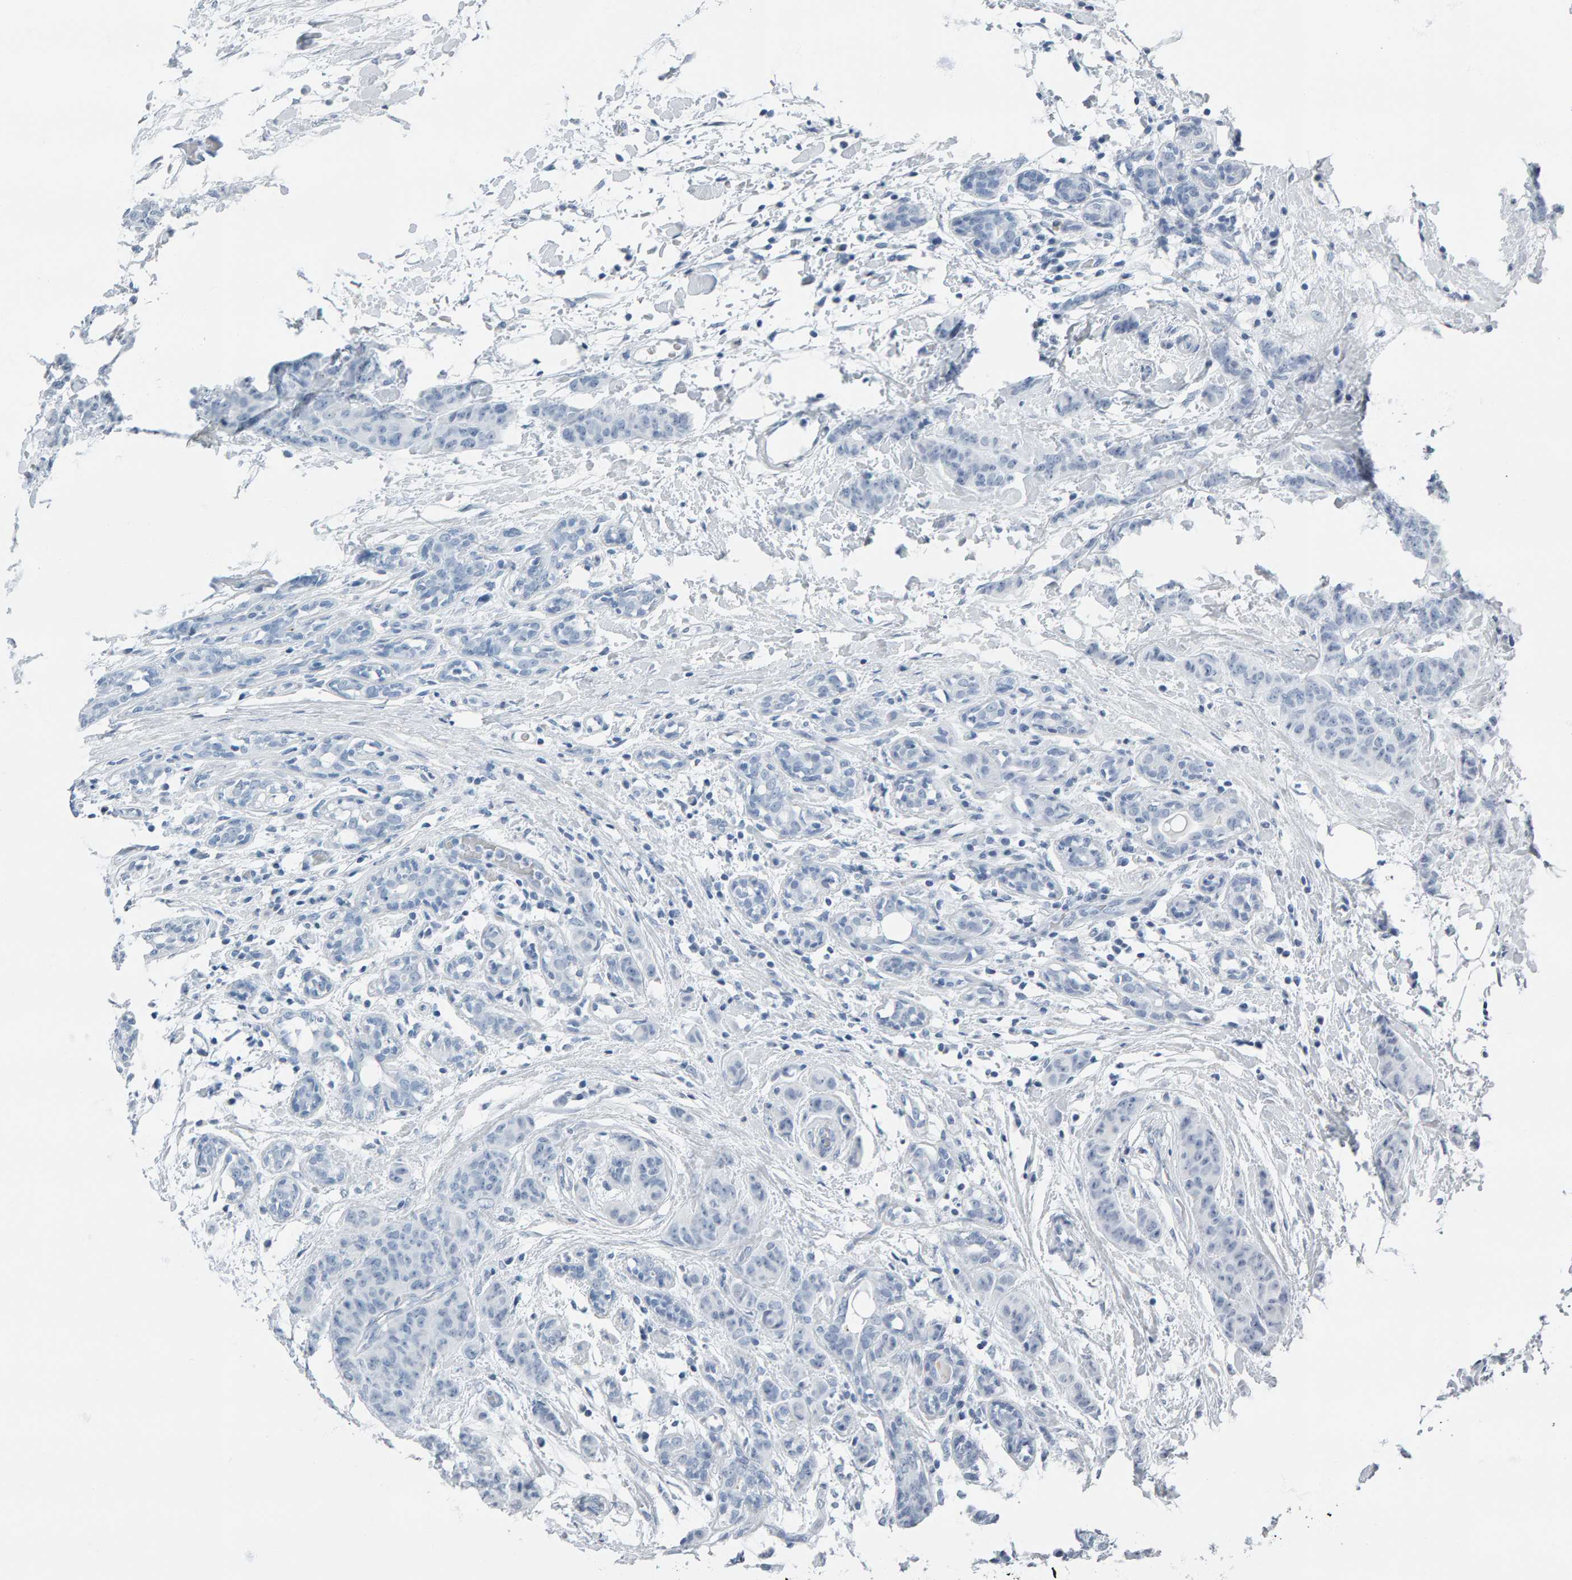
{"staining": {"intensity": "negative", "quantity": "none", "location": "none"}, "tissue": "breast cancer", "cell_type": "Tumor cells", "image_type": "cancer", "snomed": [{"axis": "morphology", "description": "Normal tissue, NOS"}, {"axis": "morphology", "description": "Duct carcinoma"}, {"axis": "topography", "description": "Breast"}], "caption": "Protein analysis of breast cancer (infiltrating ductal carcinoma) demonstrates no significant staining in tumor cells.", "gene": "SPACA3", "patient": {"sex": "female", "age": 40}}